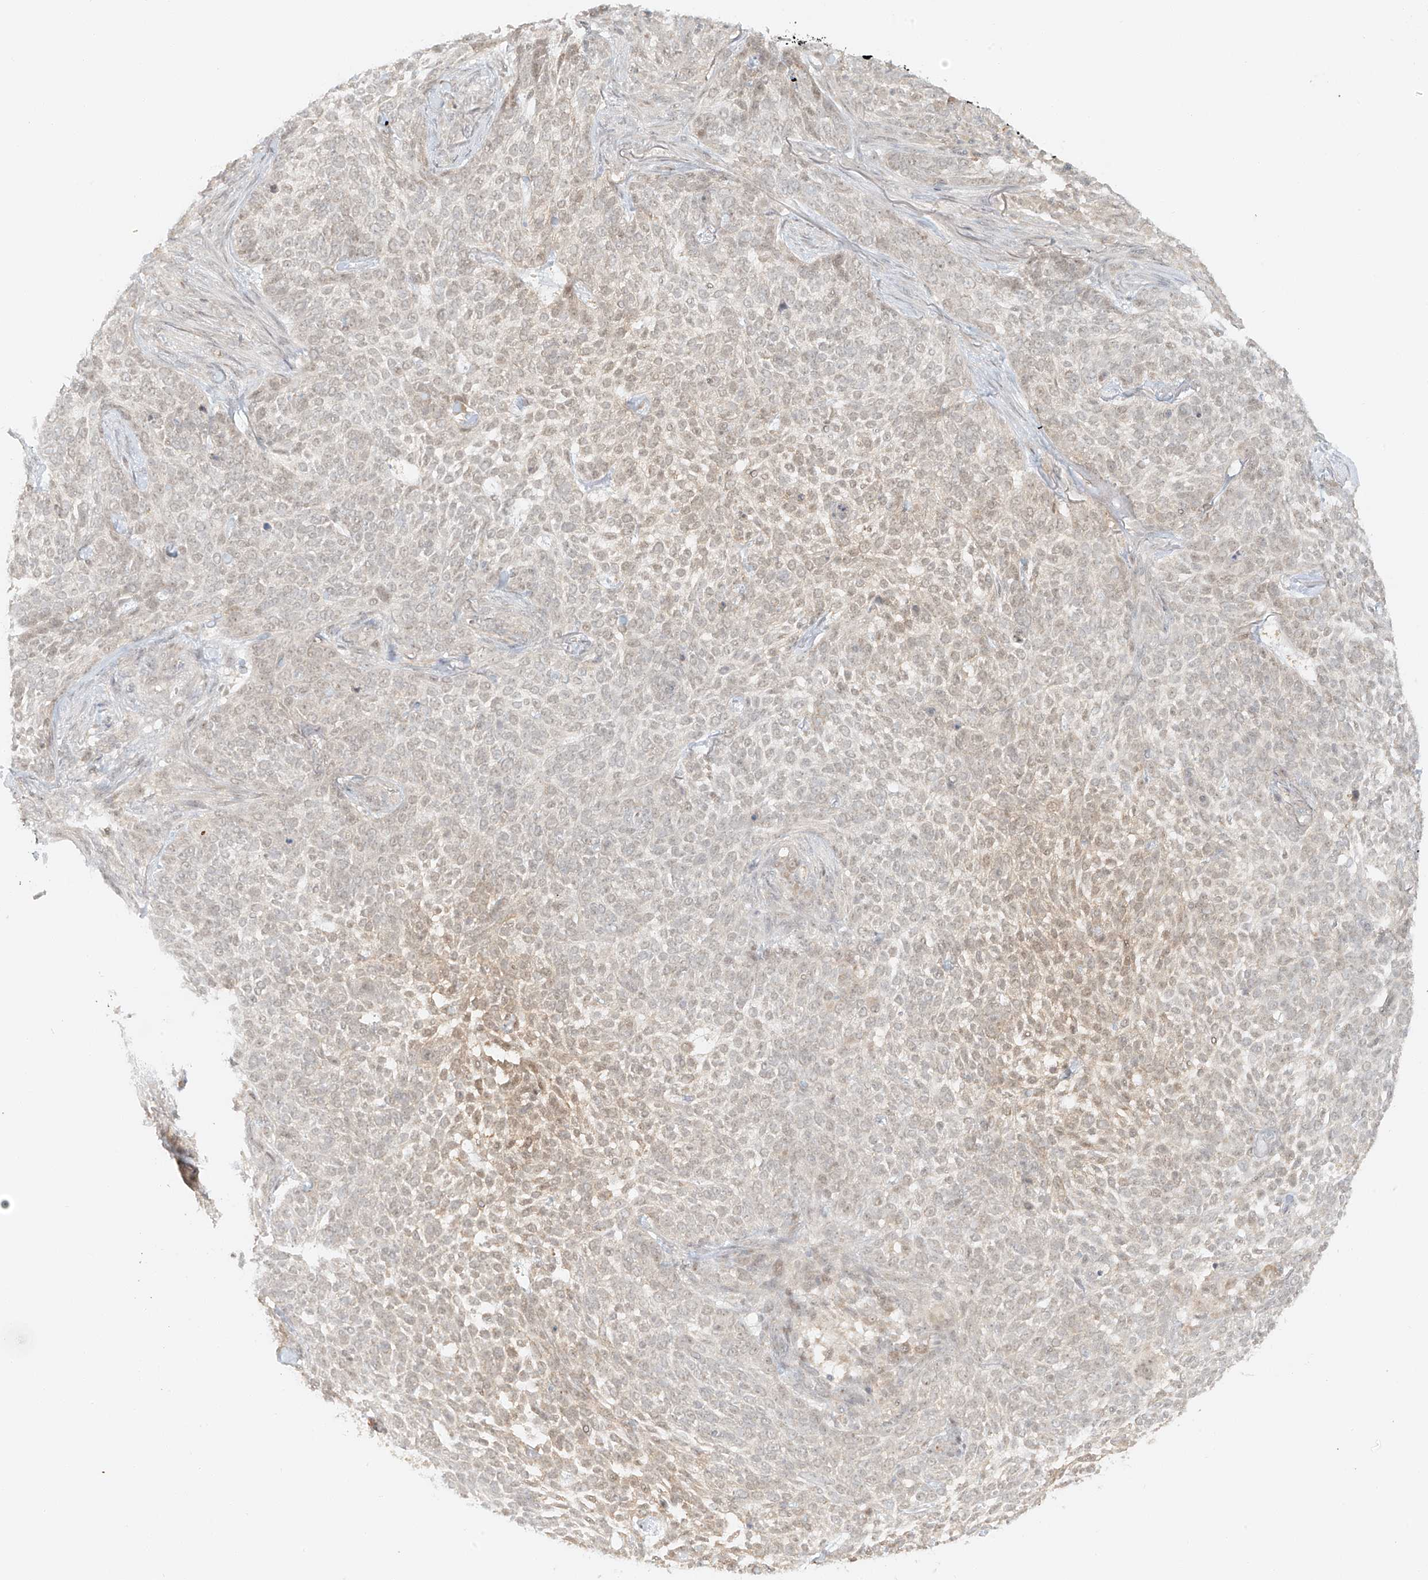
{"staining": {"intensity": "weak", "quantity": "<25%", "location": "cytoplasmic/membranous,nuclear"}, "tissue": "skin cancer", "cell_type": "Tumor cells", "image_type": "cancer", "snomed": [{"axis": "morphology", "description": "Basal cell carcinoma"}, {"axis": "topography", "description": "Skin"}], "caption": "Histopathology image shows no significant protein expression in tumor cells of skin cancer (basal cell carcinoma). Nuclei are stained in blue.", "gene": "MIPEP", "patient": {"sex": "female", "age": 64}}